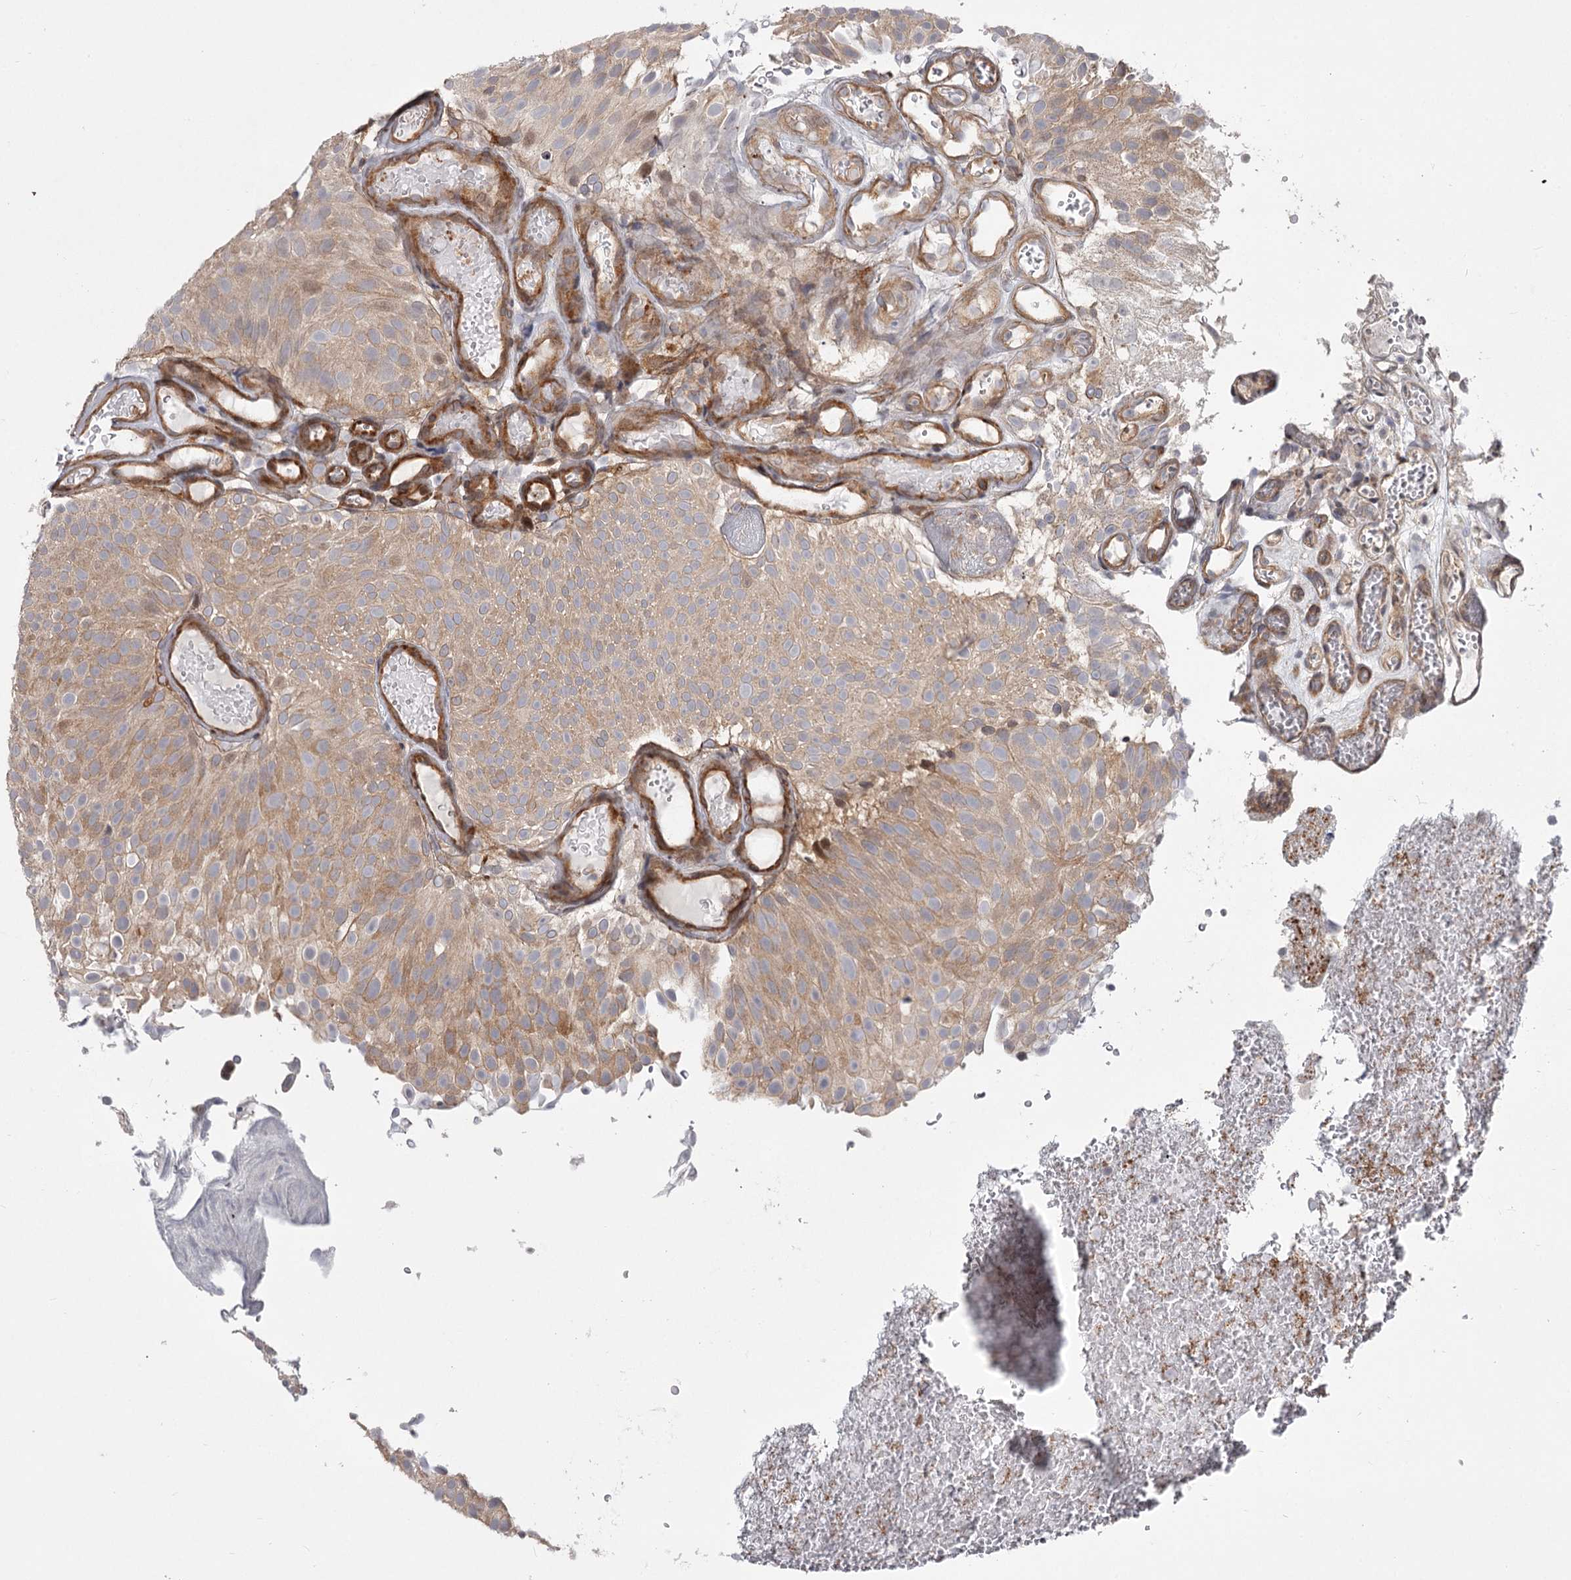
{"staining": {"intensity": "moderate", "quantity": ">75%", "location": "cytoplasmic/membranous"}, "tissue": "urothelial cancer", "cell_type": "Tumor cells", "image_type": "cancer", "snomed": [{"axis": "morphology", "description": "Urothelial carcinoma, Low grade"}, {"axis": "topography", "description": "Urinary bladder"}], "caption": "The micrograph shows a brown stain indicating the presence of a protein in the cytoplasmic/membranous of tumor cells in urothelial cancer.", "gene": "CCNG2", "patient": {"sex": "male", "age": 78}}